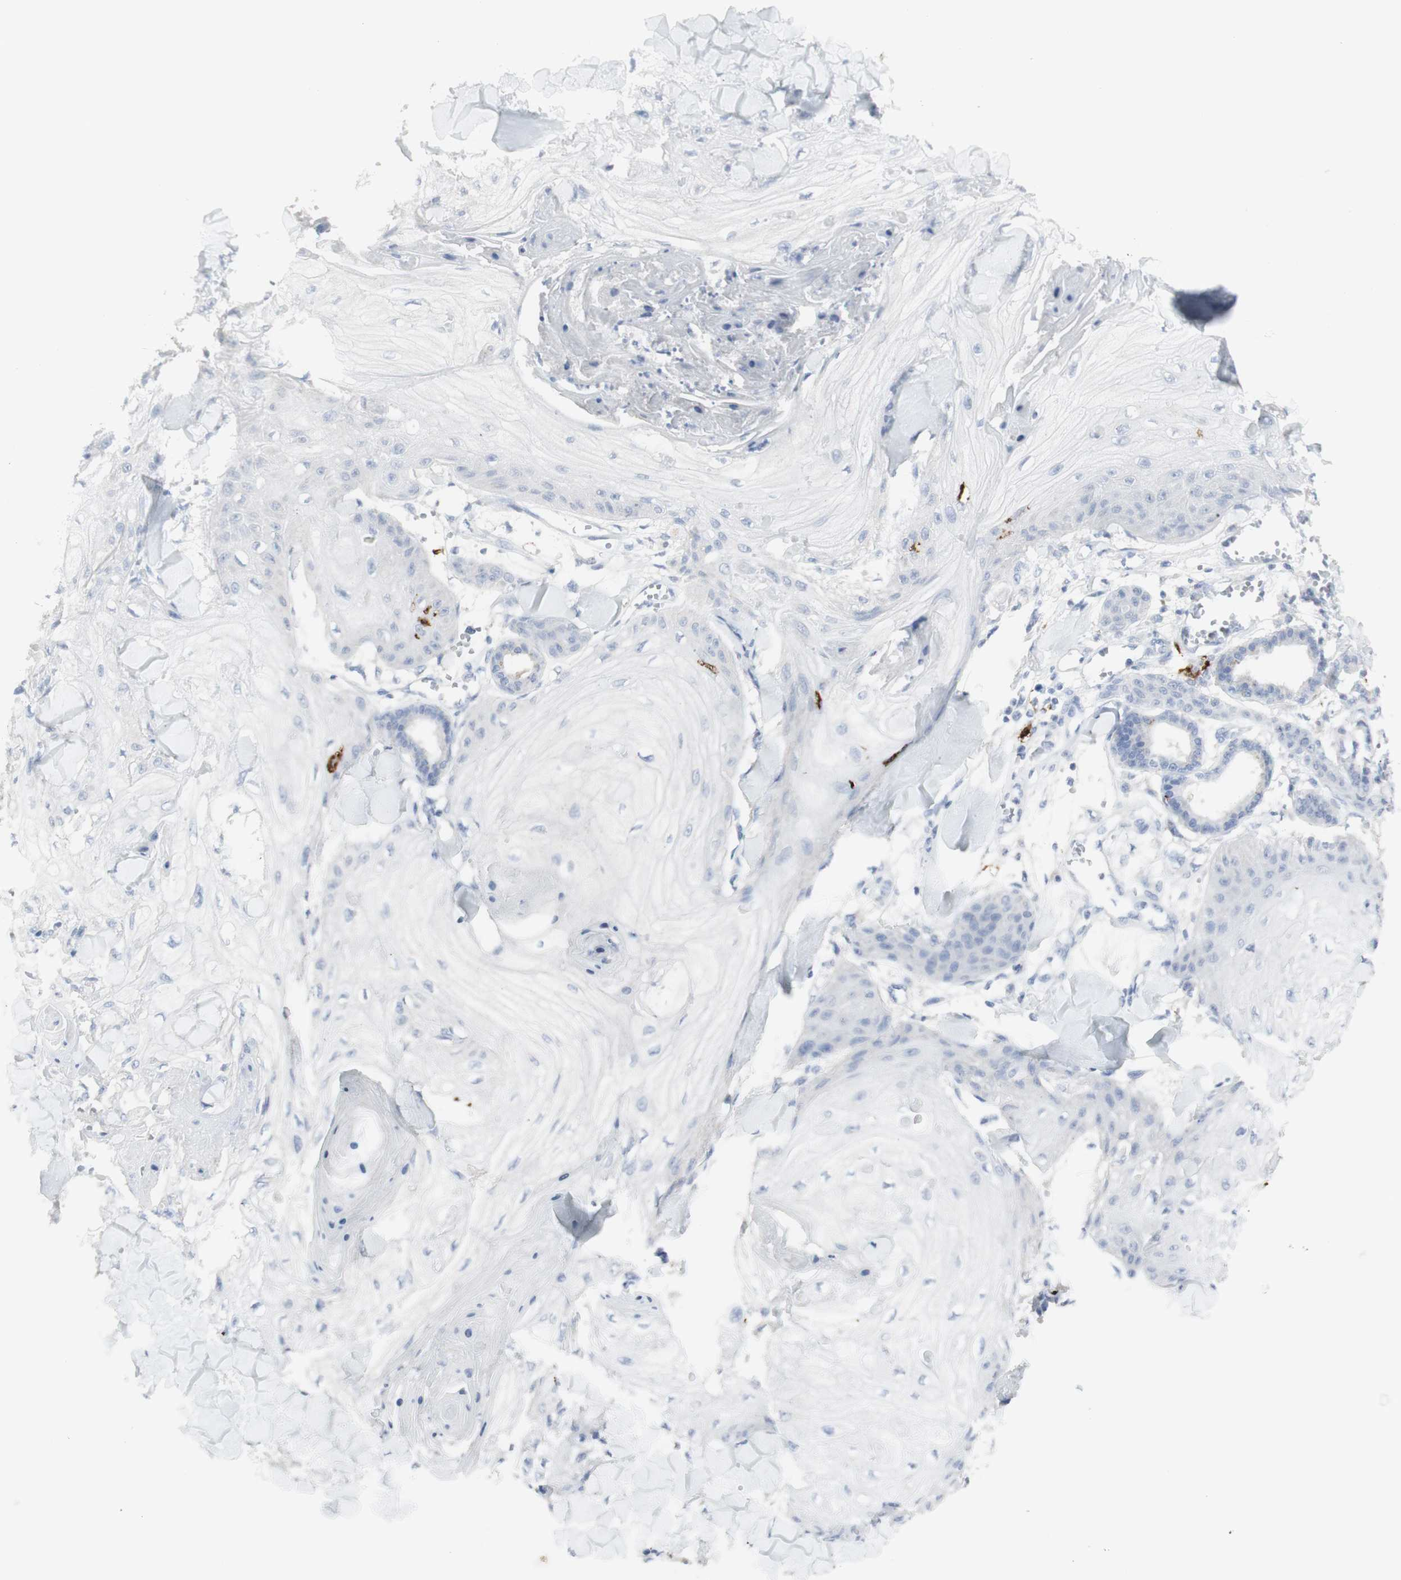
{"staining": {"intensity": "negative", "quantity": "none", "location": "none"}, "tissue": "skin cancer", "cell_type": "Tumor cells", "image_type": "cancer", "snomed": [{"axis": "morphology", "description": "Squamous cell carcinoma, NOS"}, {"axis": "topography", "description": "Skin"}], "caption": "An image of human skin squamous cell carcinoma is negative for staining in tumor cells.", "gene": "CD207", "patient": {"sex": "male", "age": 74}}